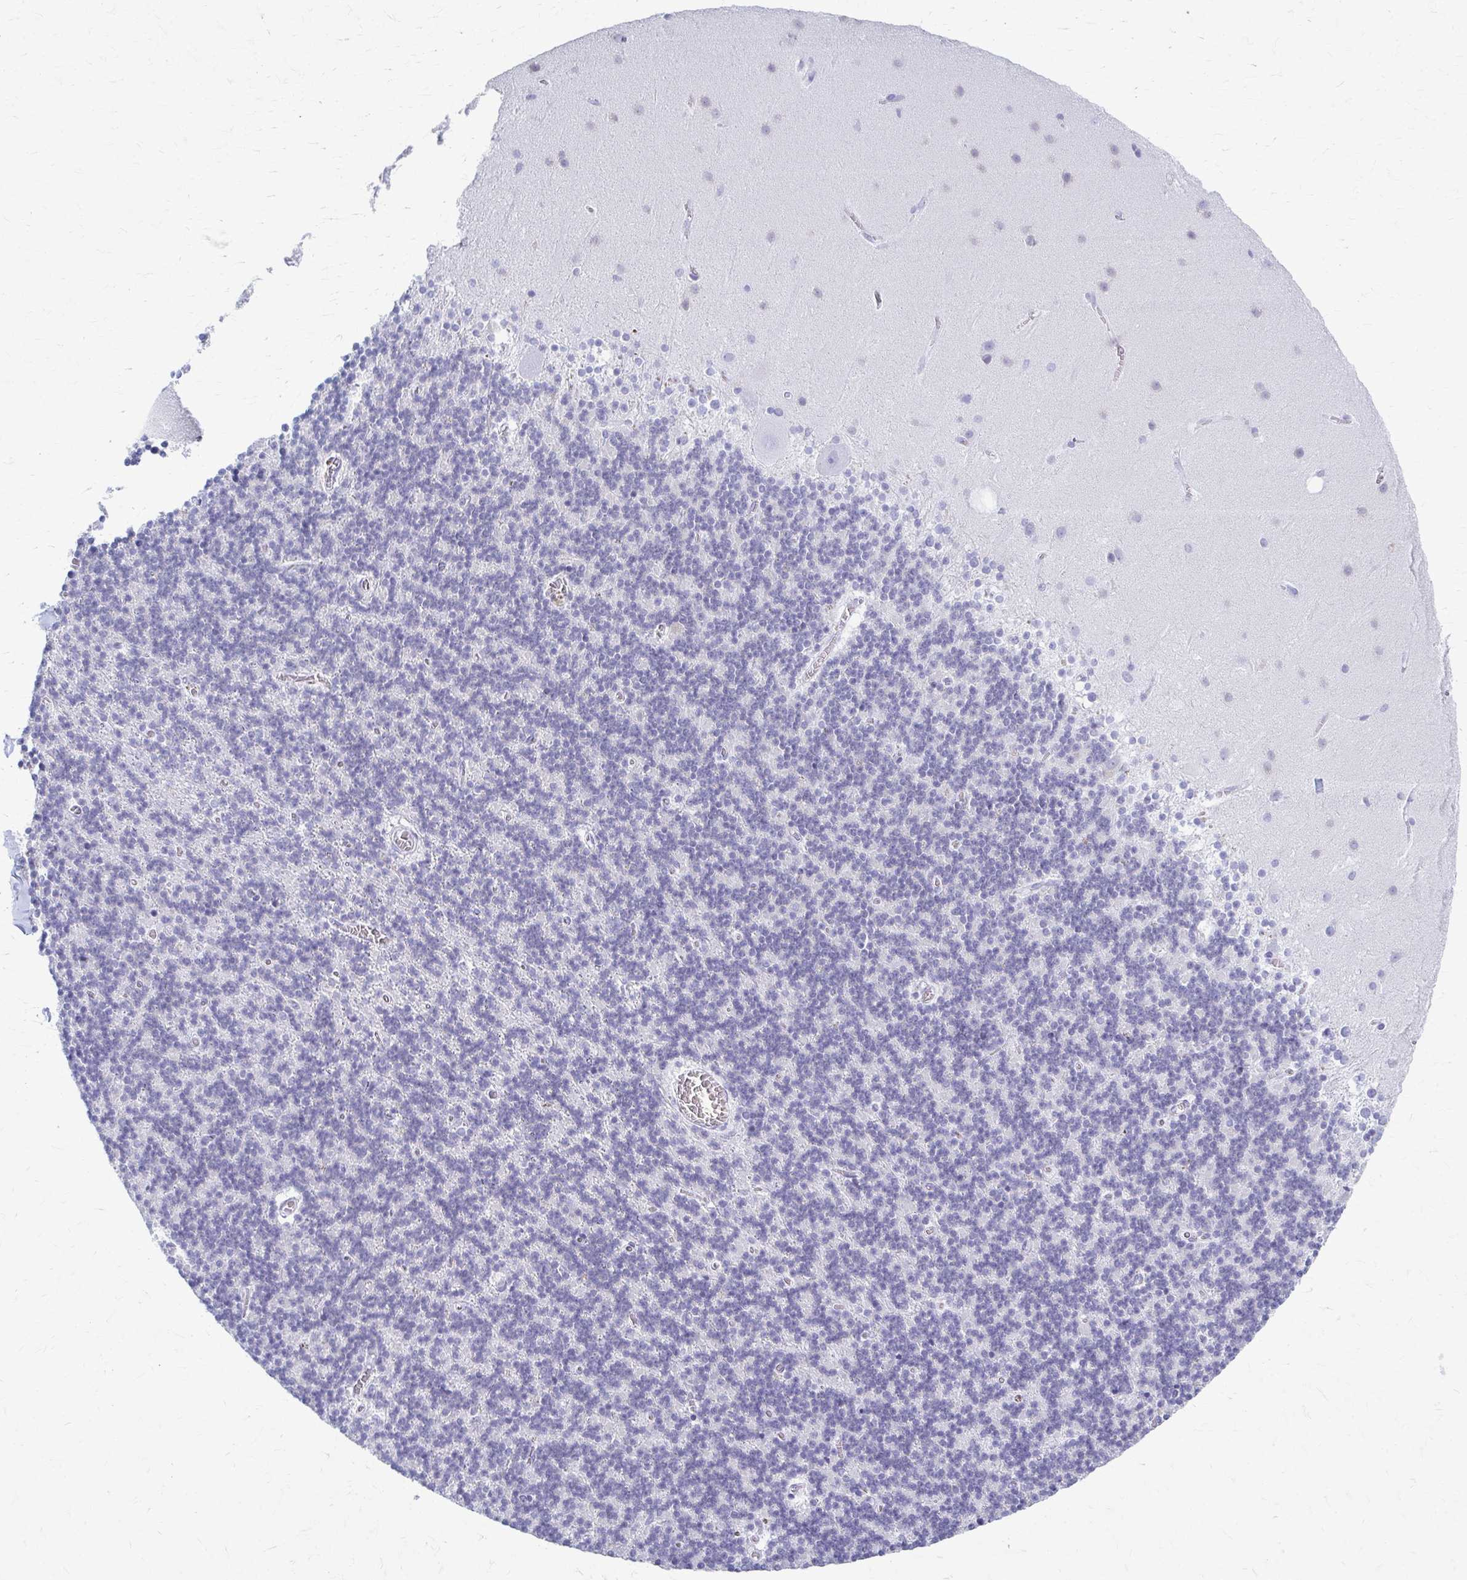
{"staining": {"intensity": "negative", "quantity": "none", "location": "none"}, "tissue": "cerebellum", "cell_type": "Cells in granular layer", "image_type": "normal", "snomed": [{"axis": "morphology", "description": "Normal tissue, NOS"}, {"axis": "topography", "description": "Cerebellum"}], "caption": "Immunohistochemical staining of unremarkable cerebellum shows no significant staining in cells in granular layer. Brightfield microscopy of immunohistochemistry stained with DAB (3,3'-diaminobenzidine) (brown) and hematoxylin (blue), captured at high magnification.", "gene": "CELF5", "patient": {"sex": "male", "age": 70}}